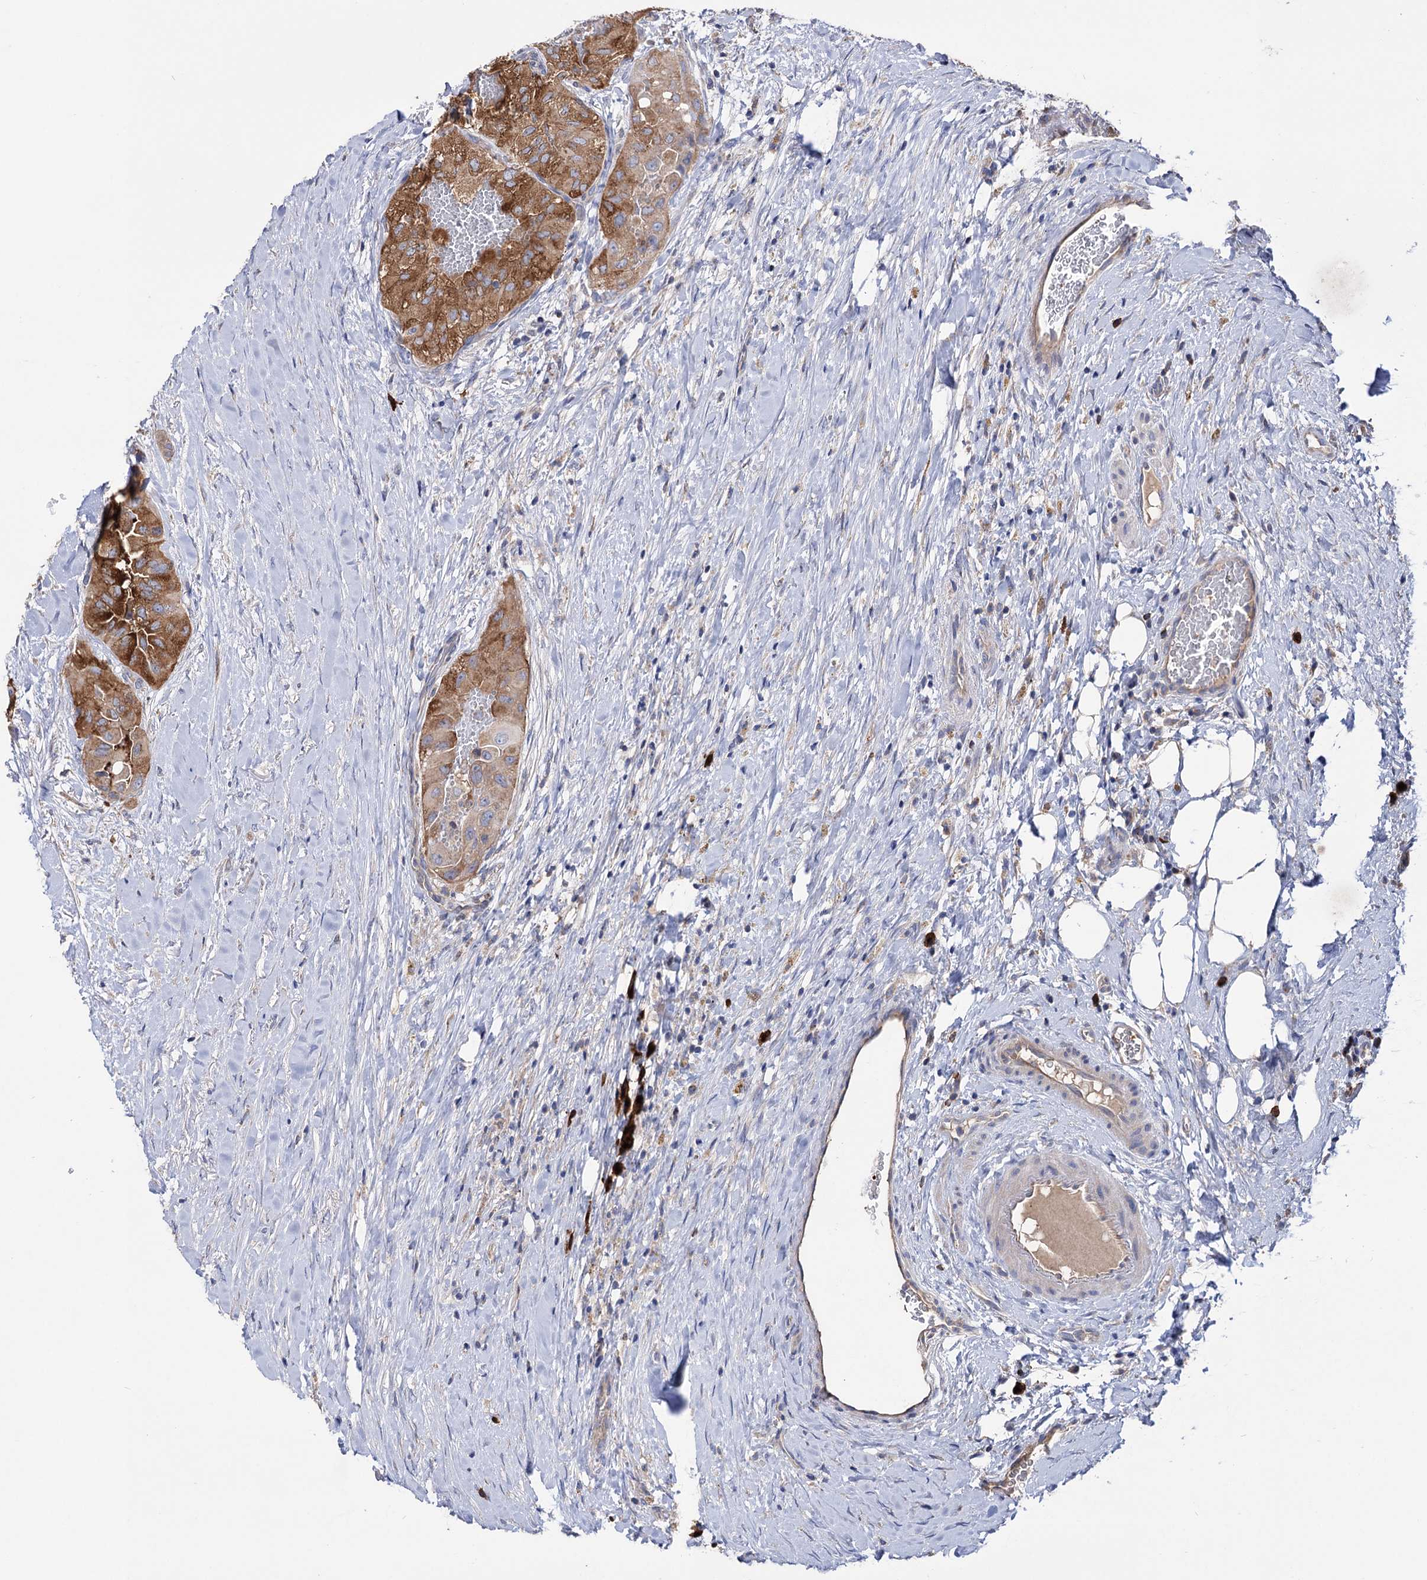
{"staining": {"intensity": "moderate", "quantity": ">75%", "location": "cytoplasmic/membranous"}, "tissue": "thyroid cancer", "cell_type": "Tumor cells", "image_type": "cancer", "snomed": [{"axis": "morphology", "description": "Papillary adenocarcinoma, NOS"}, {"axis": "topography", "description": "Thyroid gland"}], "caption": "The micrograph reveals a brown stain indicating the presence of a protein in the cytoplasmic/membranous of tumor cells in thyroid cancer.", "gene": "BBS4", "patient": {"sex": "female", "age": 59}}